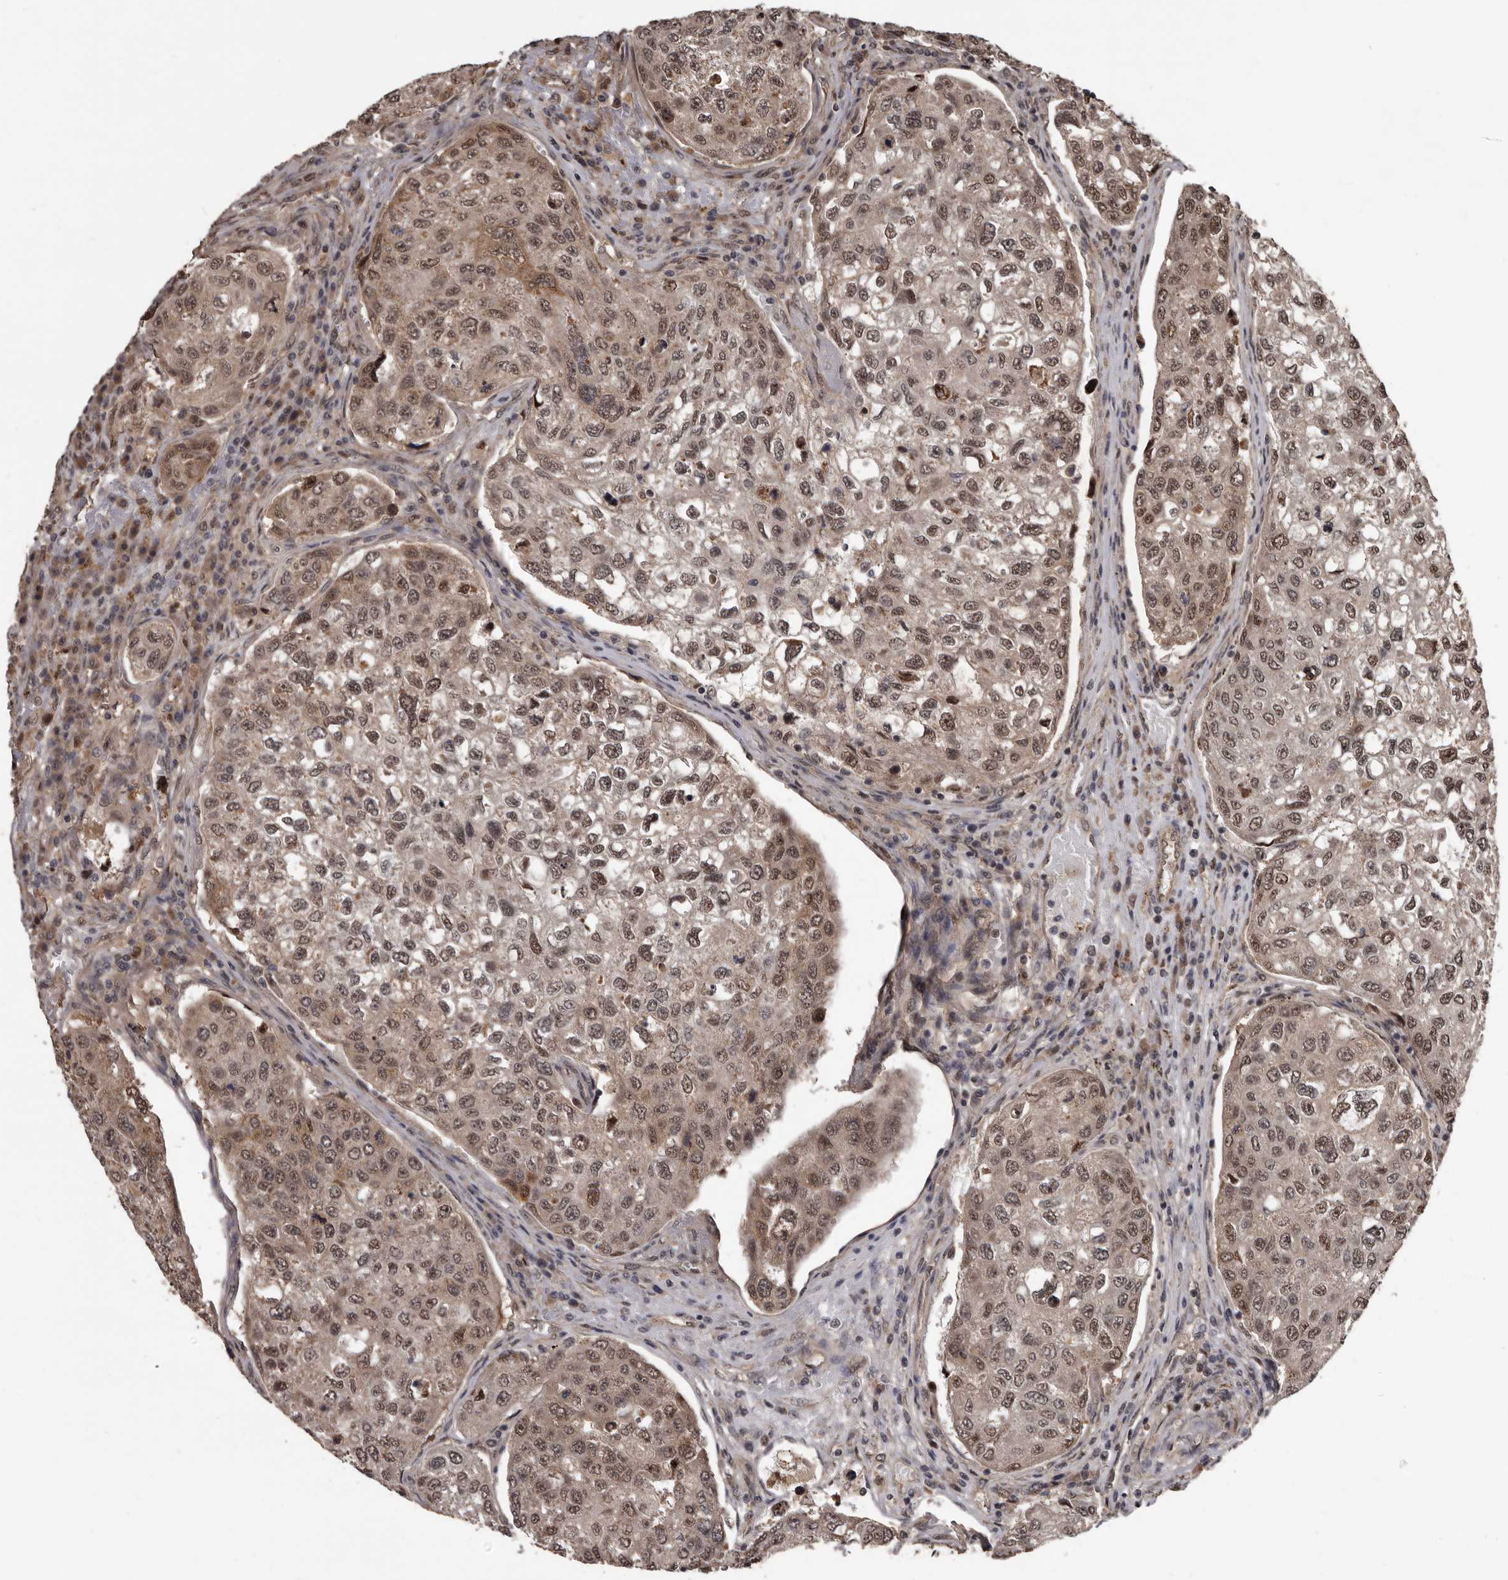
{"staining": {"intensity": "moderate", "quantity": ">75%", "location": "nuclear"}, "tissue": "urothelial cancer", "cell_type": "Tumor cells", "image_type": "cancer", "snomed": [{"axis": "morphology", "description": "Urothelial carcinoma, High grade"}, {"axis": "topography", "description": "Lymph node"}, {"axis": "topography", "description": "Urinary bladder"}], "caption": "Tumor cells reveal medium levels of moderate nuclear expression in about >75% of cells in urothelial cancer.", "gene": "AHR", "patient": {"sex": "male", "age": 51}}